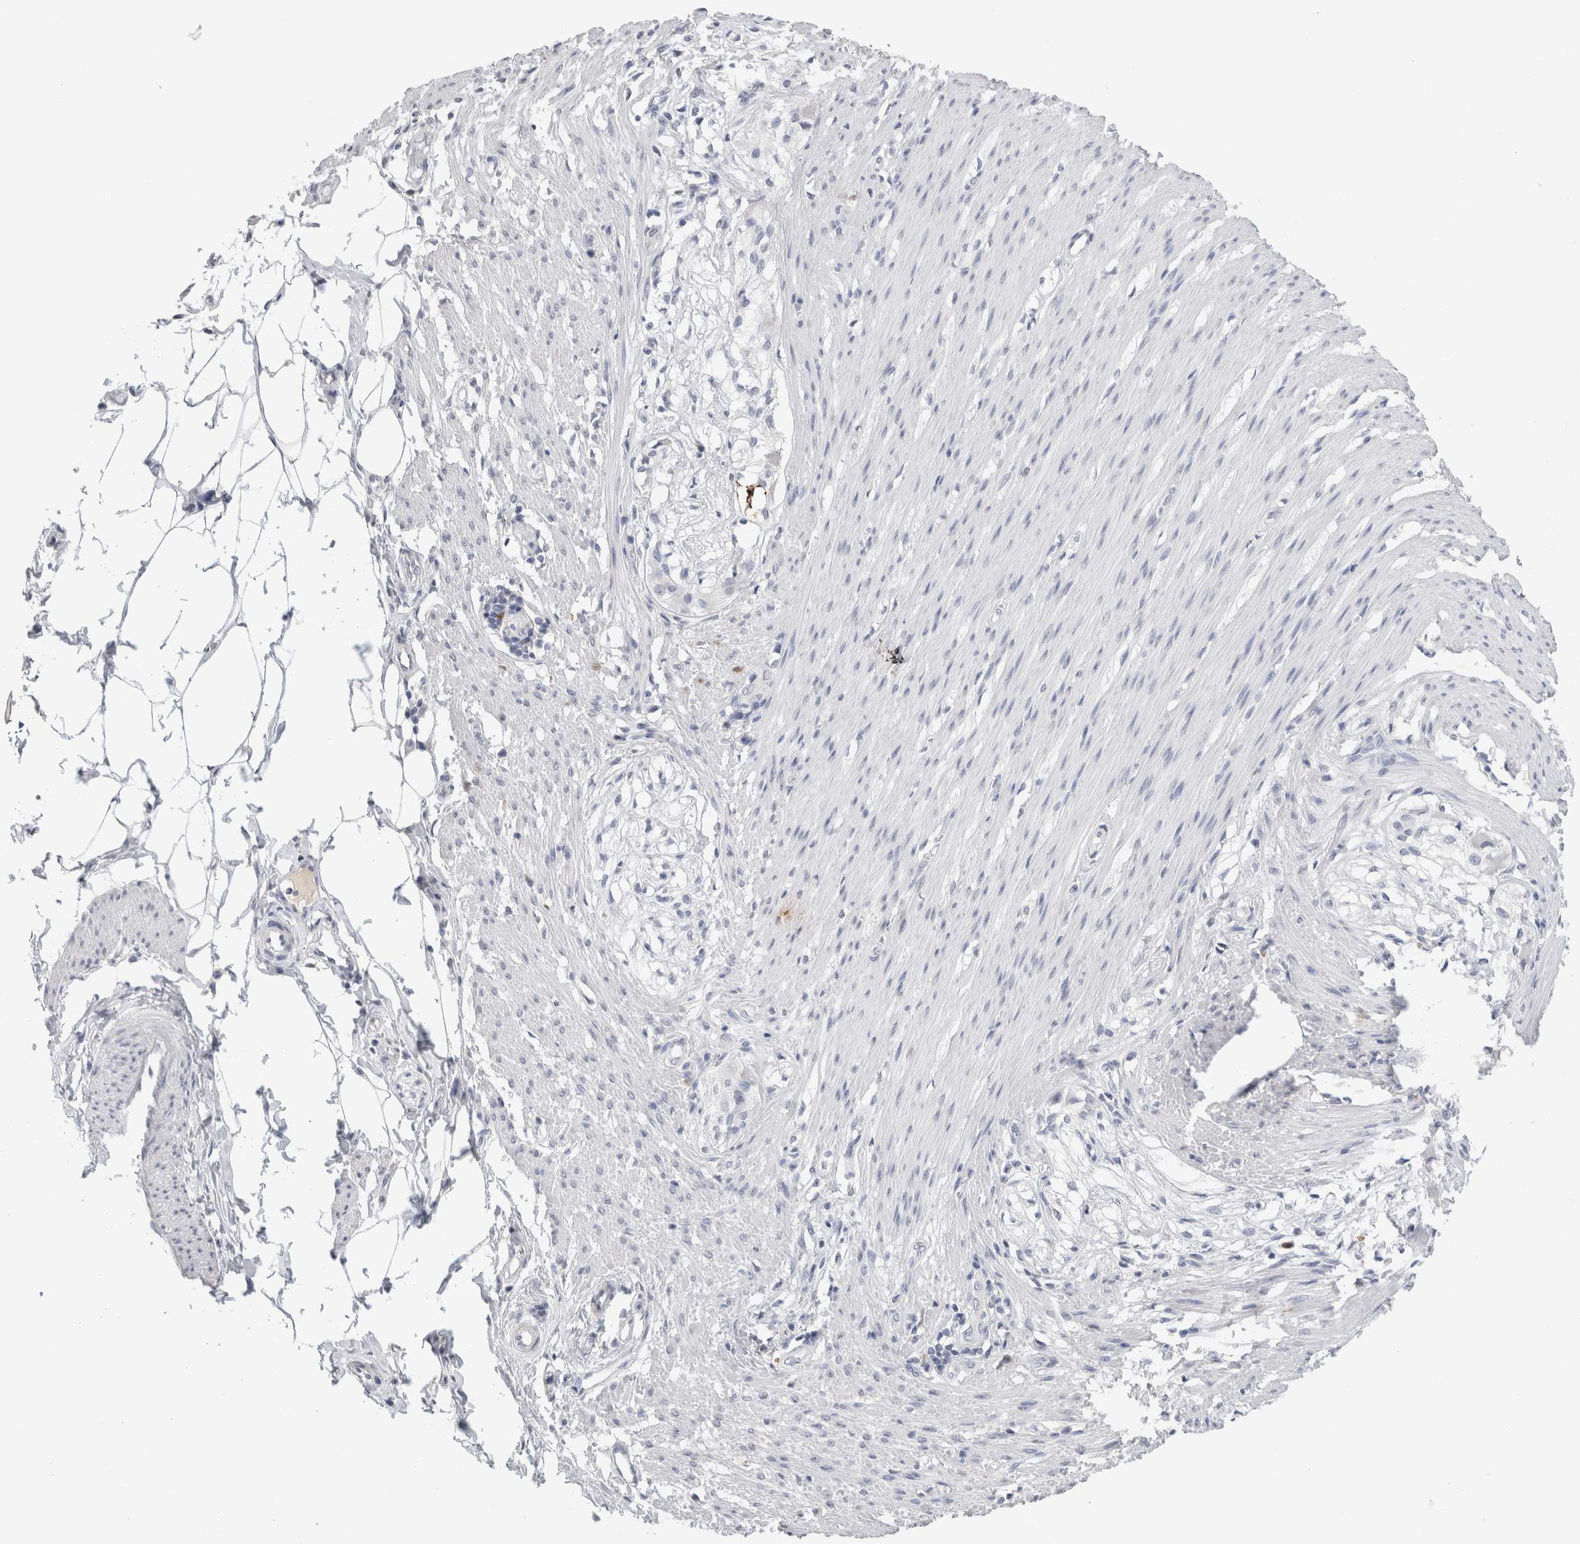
{"staining": {"intensity": "negative", "quantity": "none", "location": "none"}, "tissue": "smooth muscle", "cell_type": "Smooth muscle cells", "image_type": "normal", "snomed": [{"axis": "morphology", "description": "Normal tissue, NOS"}, {"axis": "morphology", "description": "Adenocarcinoma, NOS"}, {"axis": "topography", "description": "Smooth muscle"}, {"axis": "topography", "description": "Colon"}], "caption": "Photomicrograph shows no protein expression in smooth muscle cells of unremarkable smooth muscle.", "gene": "LAMP3", "patient": {"sex": "male", "age": 14}}